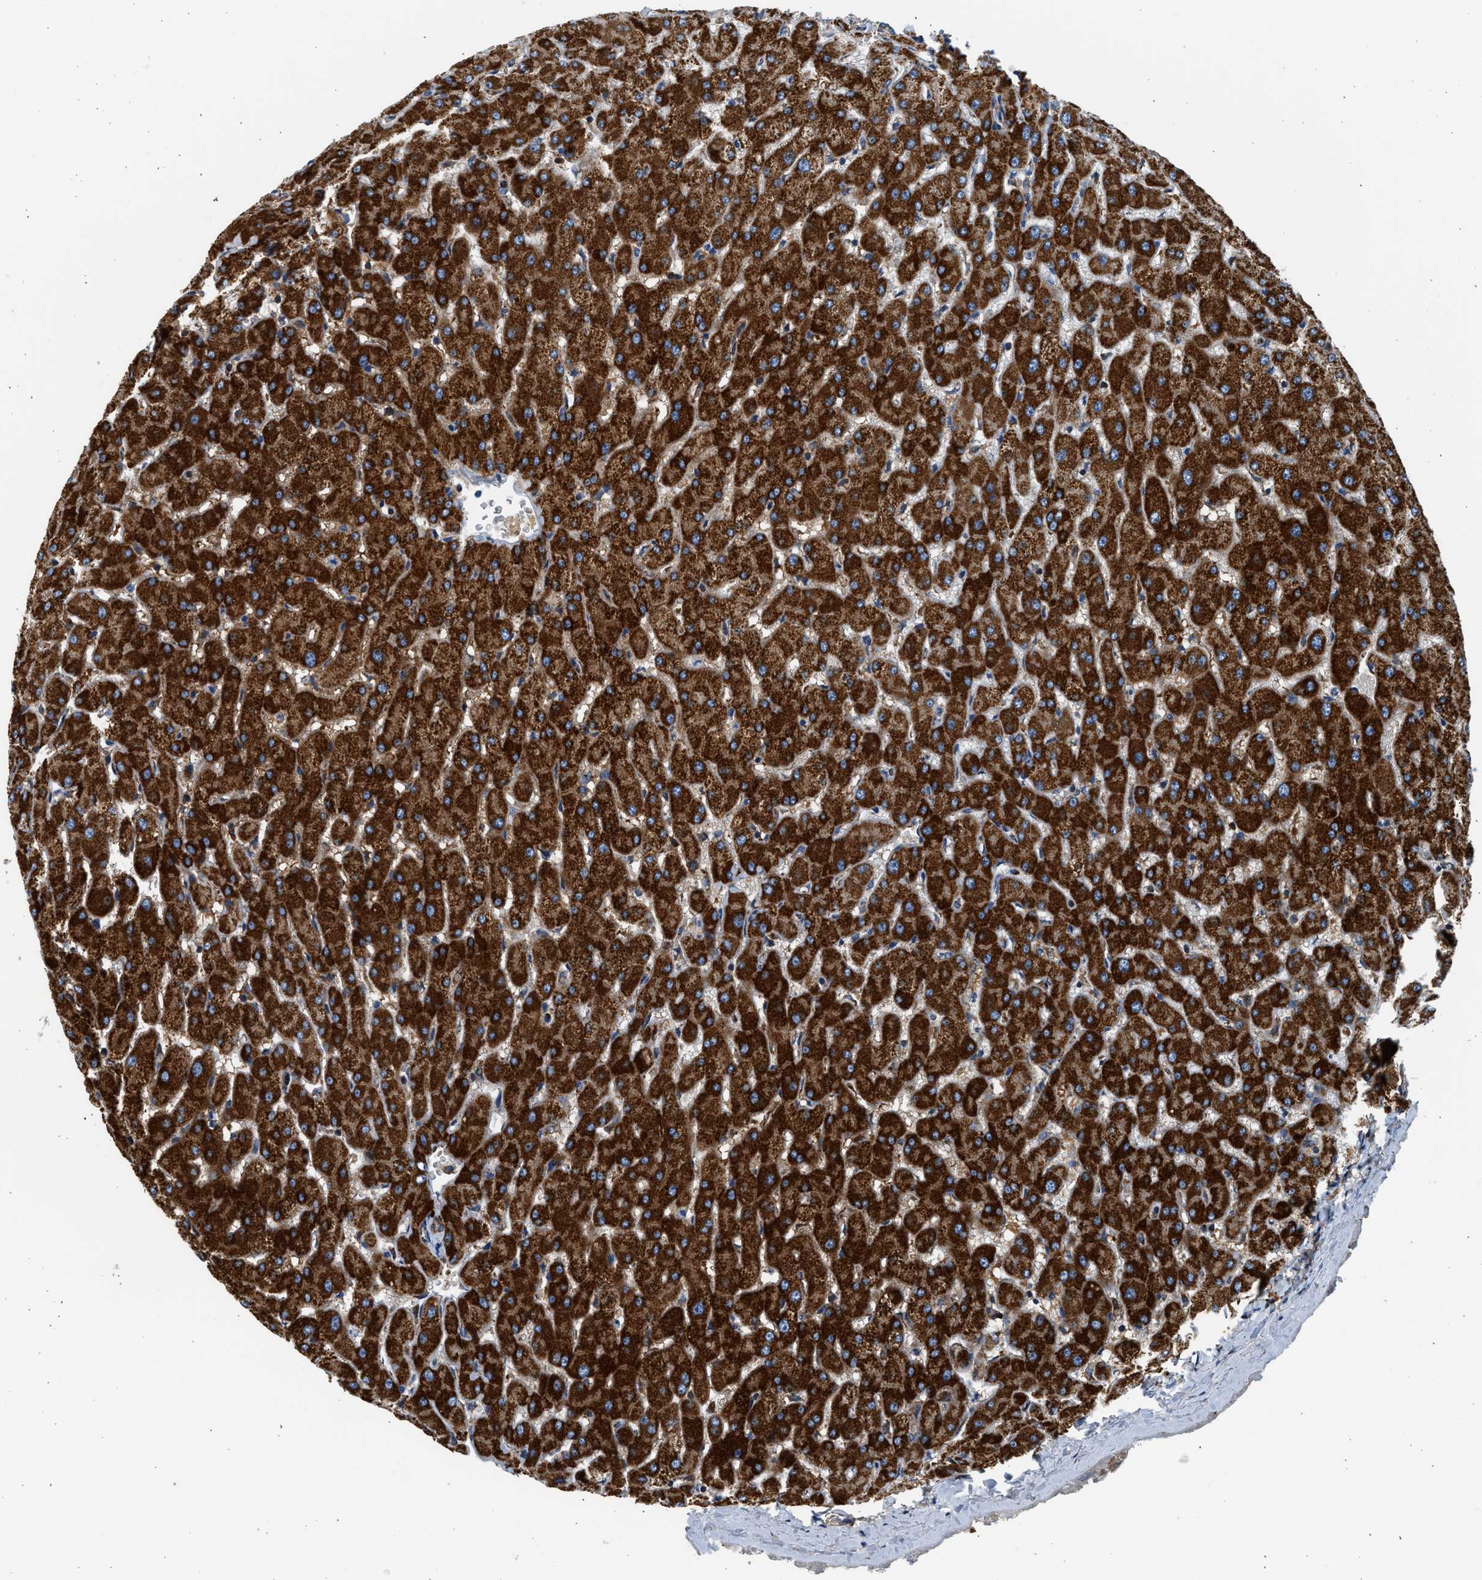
{"staining": {"intensity": "moderate", "quantity": "25%-75%", "location": "cytoplasmic/membranous"}, "tissue": "liver", "cell_type": "Cholangiocytes", "image_type": "normal", "snomed": [{"axis": "morphology", "description": "Normal tissue, NOS"}, {"axis": "topography", "description": "Liver"}], "caption": "The image demonstrates a brown stain indicating the presence of a protein in the cytoplasmic/membranous of cholangiocytes in liver. The staining is performed using DAB brown chromogen to label protein expression. The nuclei are counter-stained blue using hematoxylin.", "gene": "KCNMB3", "patient": {"sex": "female", "age": 63}}